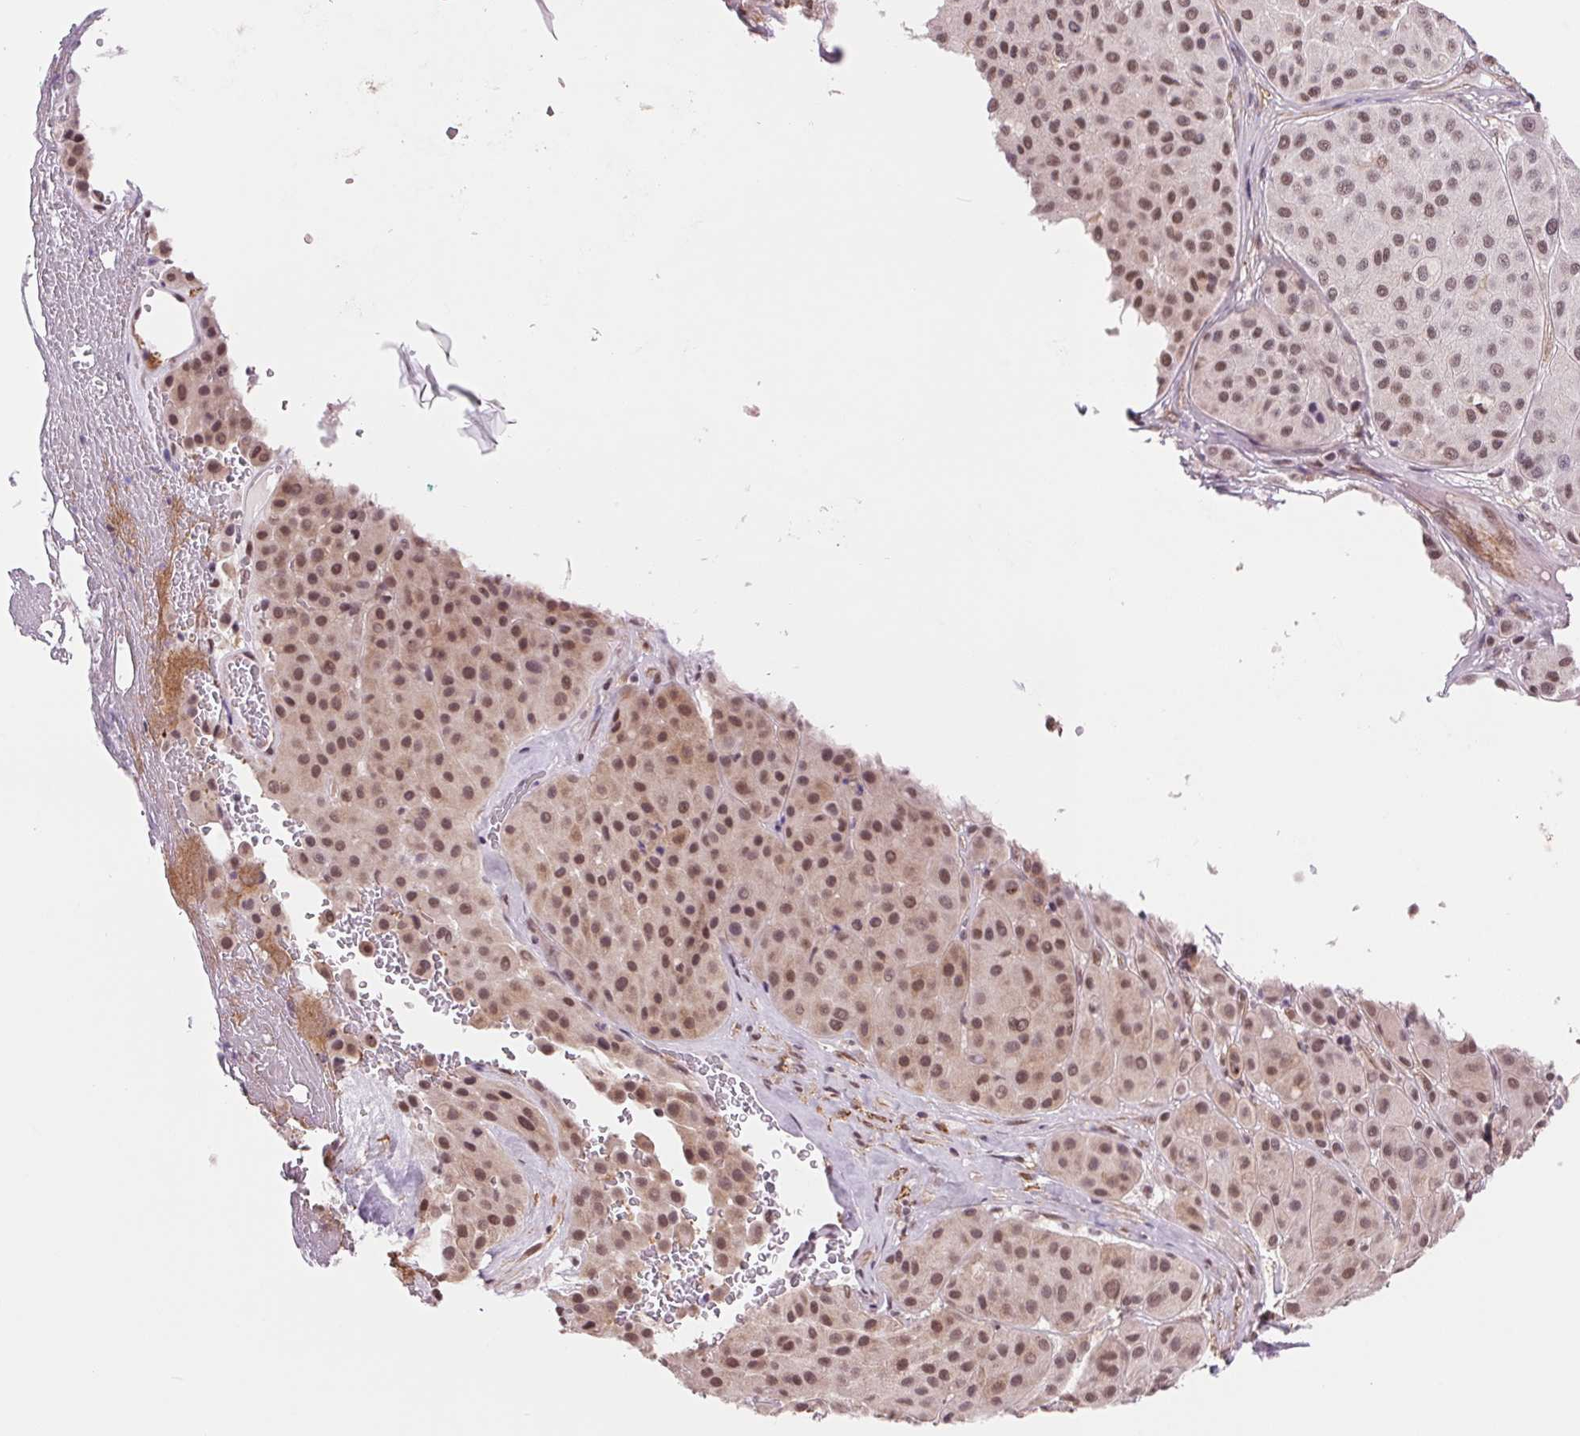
{"staining": {"intensity": "moderate", "quantity": ">75%", "location": "nuclear"}, "tissue": "melanoma", "cell_type": "Tumor cells", "image_type": "cancer", "snomed": [{"axis": "morphology", "description": "Malignant melanoma, Metastatic site"}, {"axis": "topography", "description": "Smooth muscle"}], "caption": "Moderate nuclear protein staining is identified in approximately >75% of tumor cells in malignant melanoma (metastatic site). (IHC, brightfield microscopy, high magnification).", "gene": "BCAT1", "patient": {"sex": "male", "age": 41}}